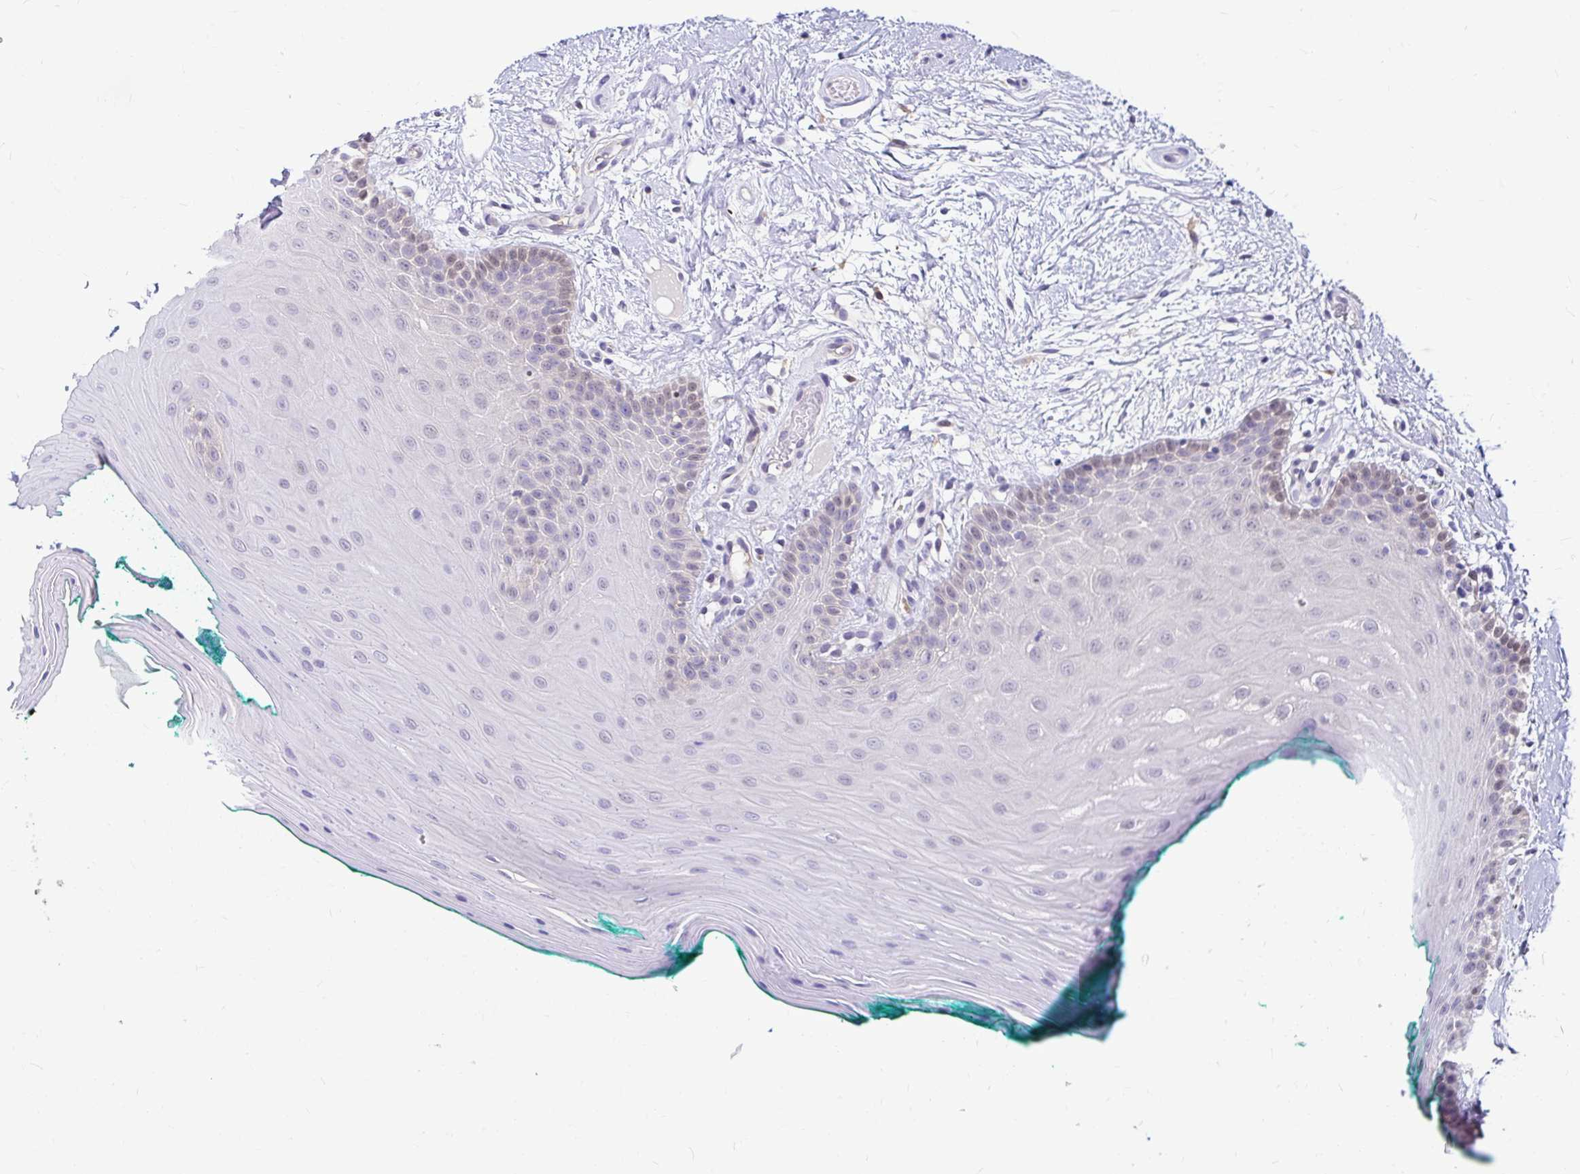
{"staining": {"intensity": "negative", "quantity": "none", "location": "none"}, "tissue": "oral mucosa", "cell_type": "Squamous epithelial cells", "image_type": "normal", "snomed": [{"axis": "morphology", "description": "Normal tissue, NOS"}, {"axis": "topography", "description": "Oral tissue"}], "caption": "Squamous epithelial cells show no significant protein staining in unremarkable oral mucosa. (DAB immunohistochemistry, high magnification).", "gene": "IDH1", "patient": {"sex": "female", "age": 40}}